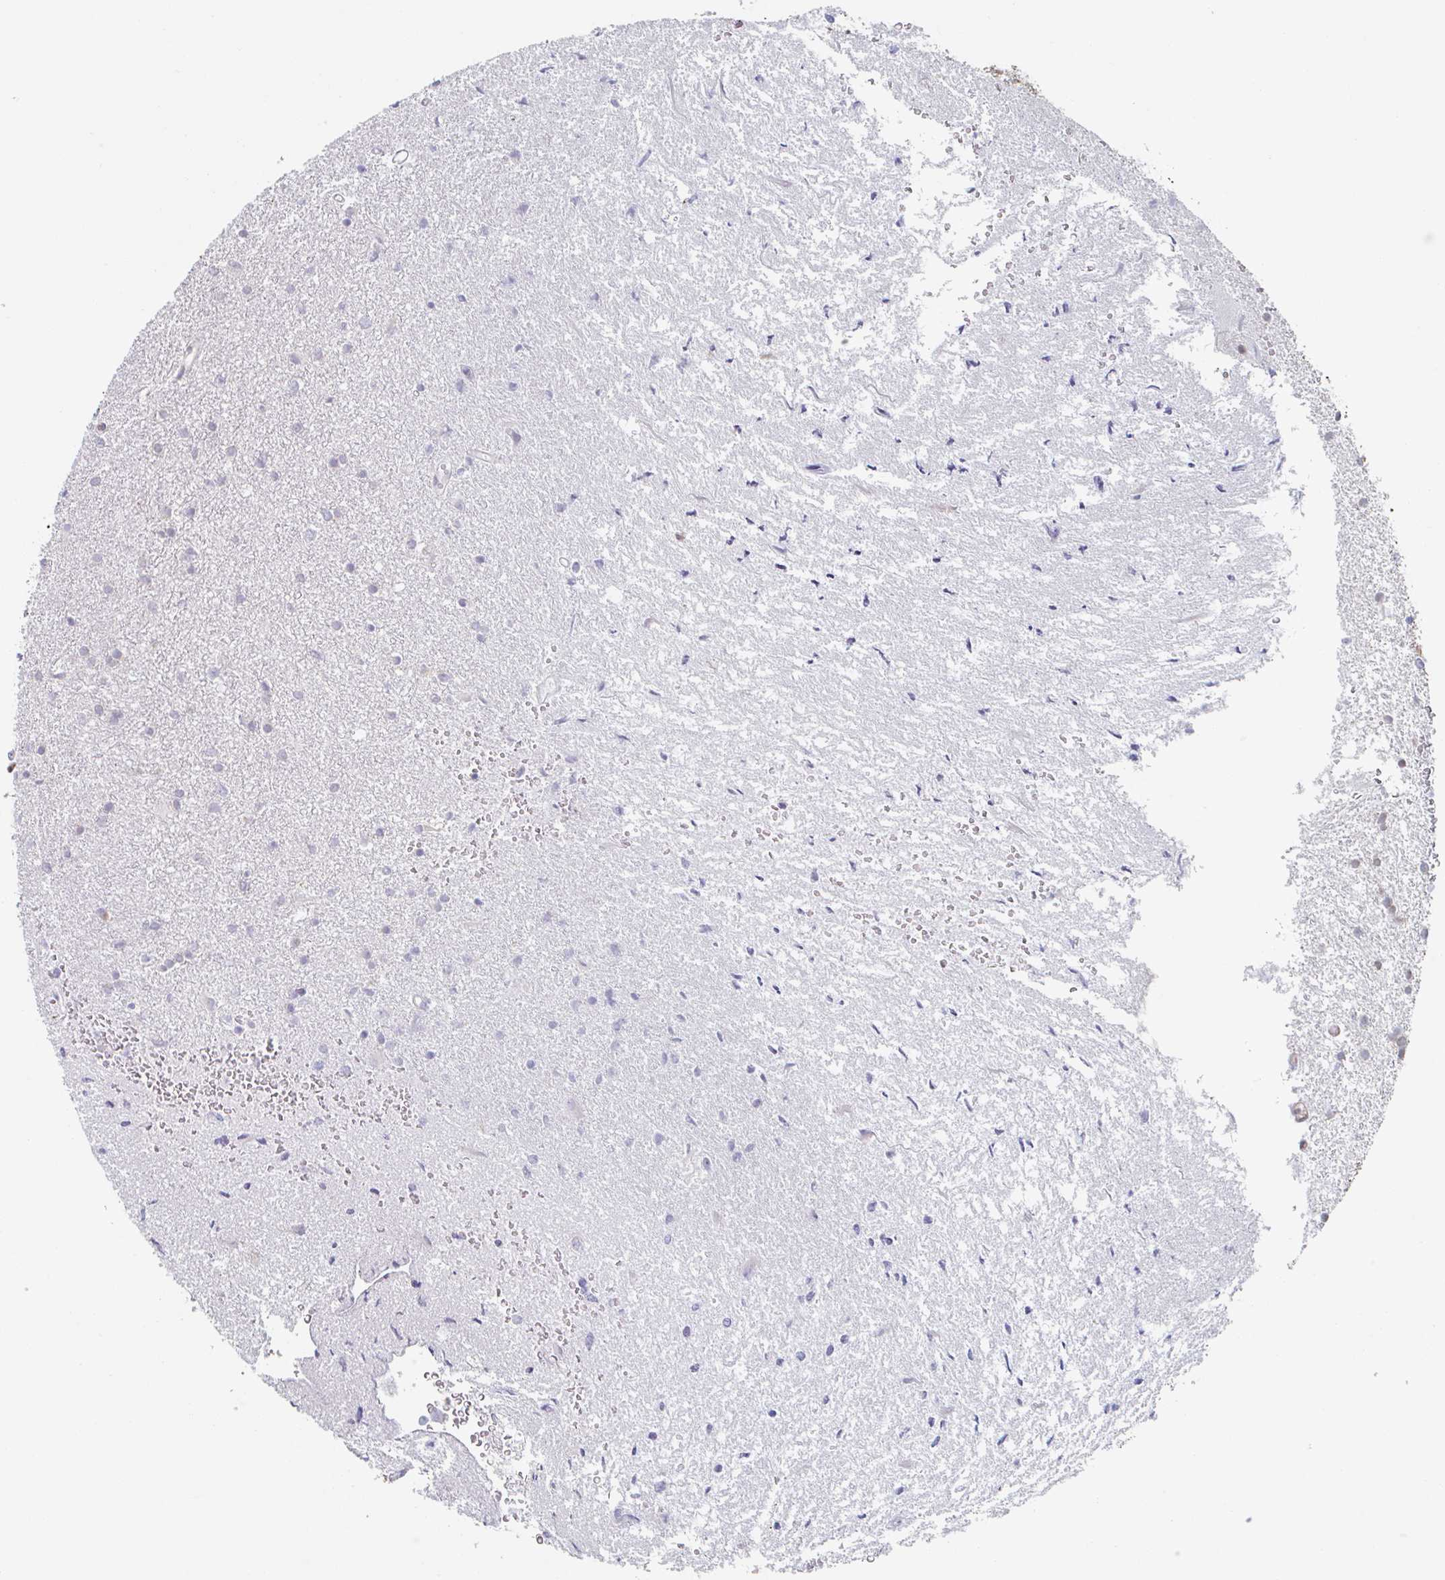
{"staining": {"intensity": "negative", "quantity": "none", "location": "none"}, "tissue": "glioma", "cell_type": "Tumor cells", "image_type": "cancer", "snomed": [{"axis": "morphology", "description": "Glioma, malignant, High grade"}, {"axis": "topography", "description": "Brain"}], "caption": "Immunohistochemistry (IHC) of human malignant high-grade glioma demonstrates no staining in tumor cells. The staining is performed using DAB (3,3'-diaminobenzidine) brown chromogen with nuclei counter-stained in using hematoxylin.", "gene": "TRAPPC10", "patient": {"sex": "female", "age": 50}}